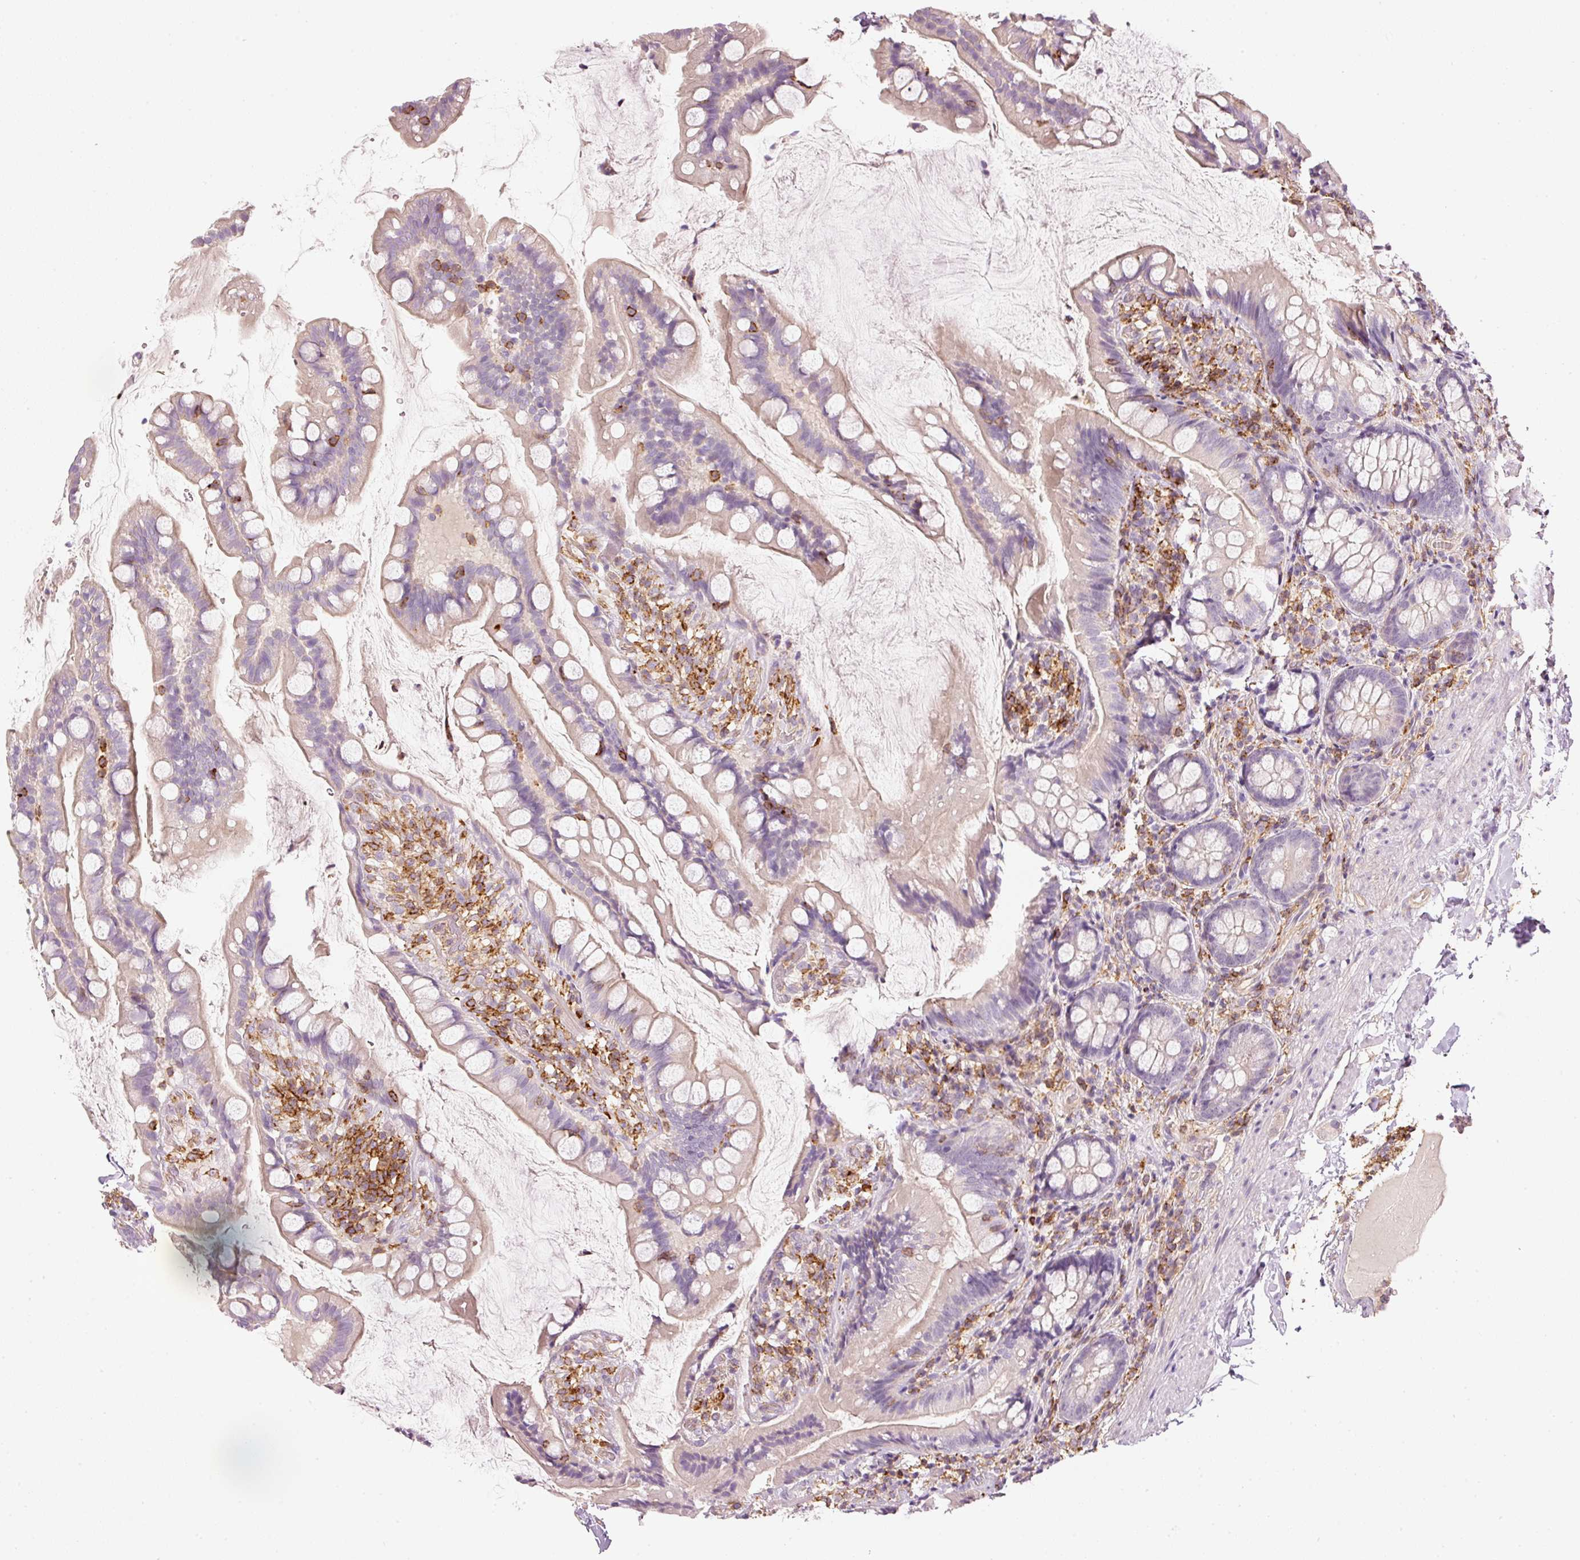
{"staining": {"intensity": "negative", "quantity": "none", "location": "none"}, "tissue": "small intestine", "cell_type": "Glandular cells", "image_type": "normal", "snomed": [{"axis": "morphology", "description": "Normal tissue, NOS"}, {"axis": "topography", "description": "Small intestine"}], "caption": "Immunohistochemistry (IHC) image of unremarkable small intestine: small intestine stained with DAB demonstrates no significant protein staining in glandular cells. (Brightfield microscopy of DAB IHC at high magnification).", "gene": "SIPA1", "patient": {"sex": "male", "age": 70}}